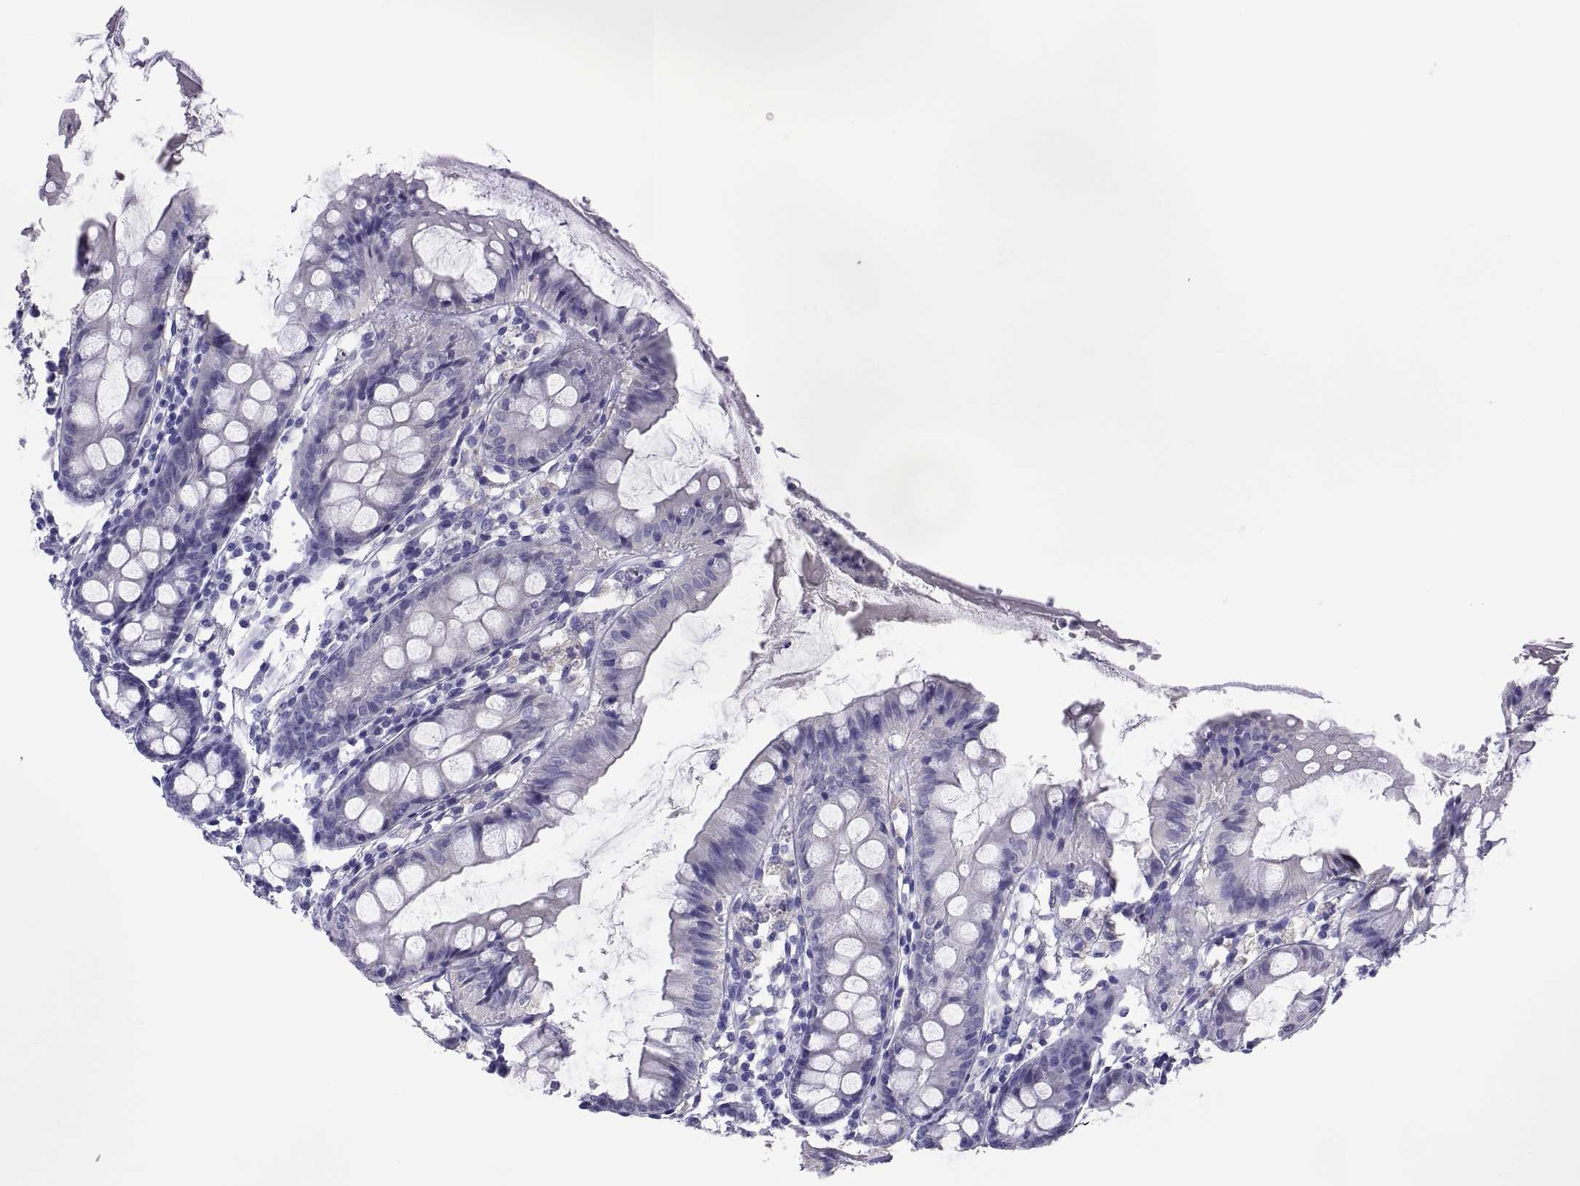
{"staining": {"intensity": "negative", "quantity": "none", "location": "none"}, "tissue": "colon", "cell_type": "Endothelial cells", "image_type": "normal", "snomed": [{"axis": "morphology", "description": "Normal tissue, NOS"}, {"axis": "topography", "description": "Colon"}], "caption": "Colon was stained to show a protein in brown. There is no significant staining in endothelial cells. Nuclei are stained in blue.", "gene": "BSPH1", "patient": {"sex": "female", "age": 84}}